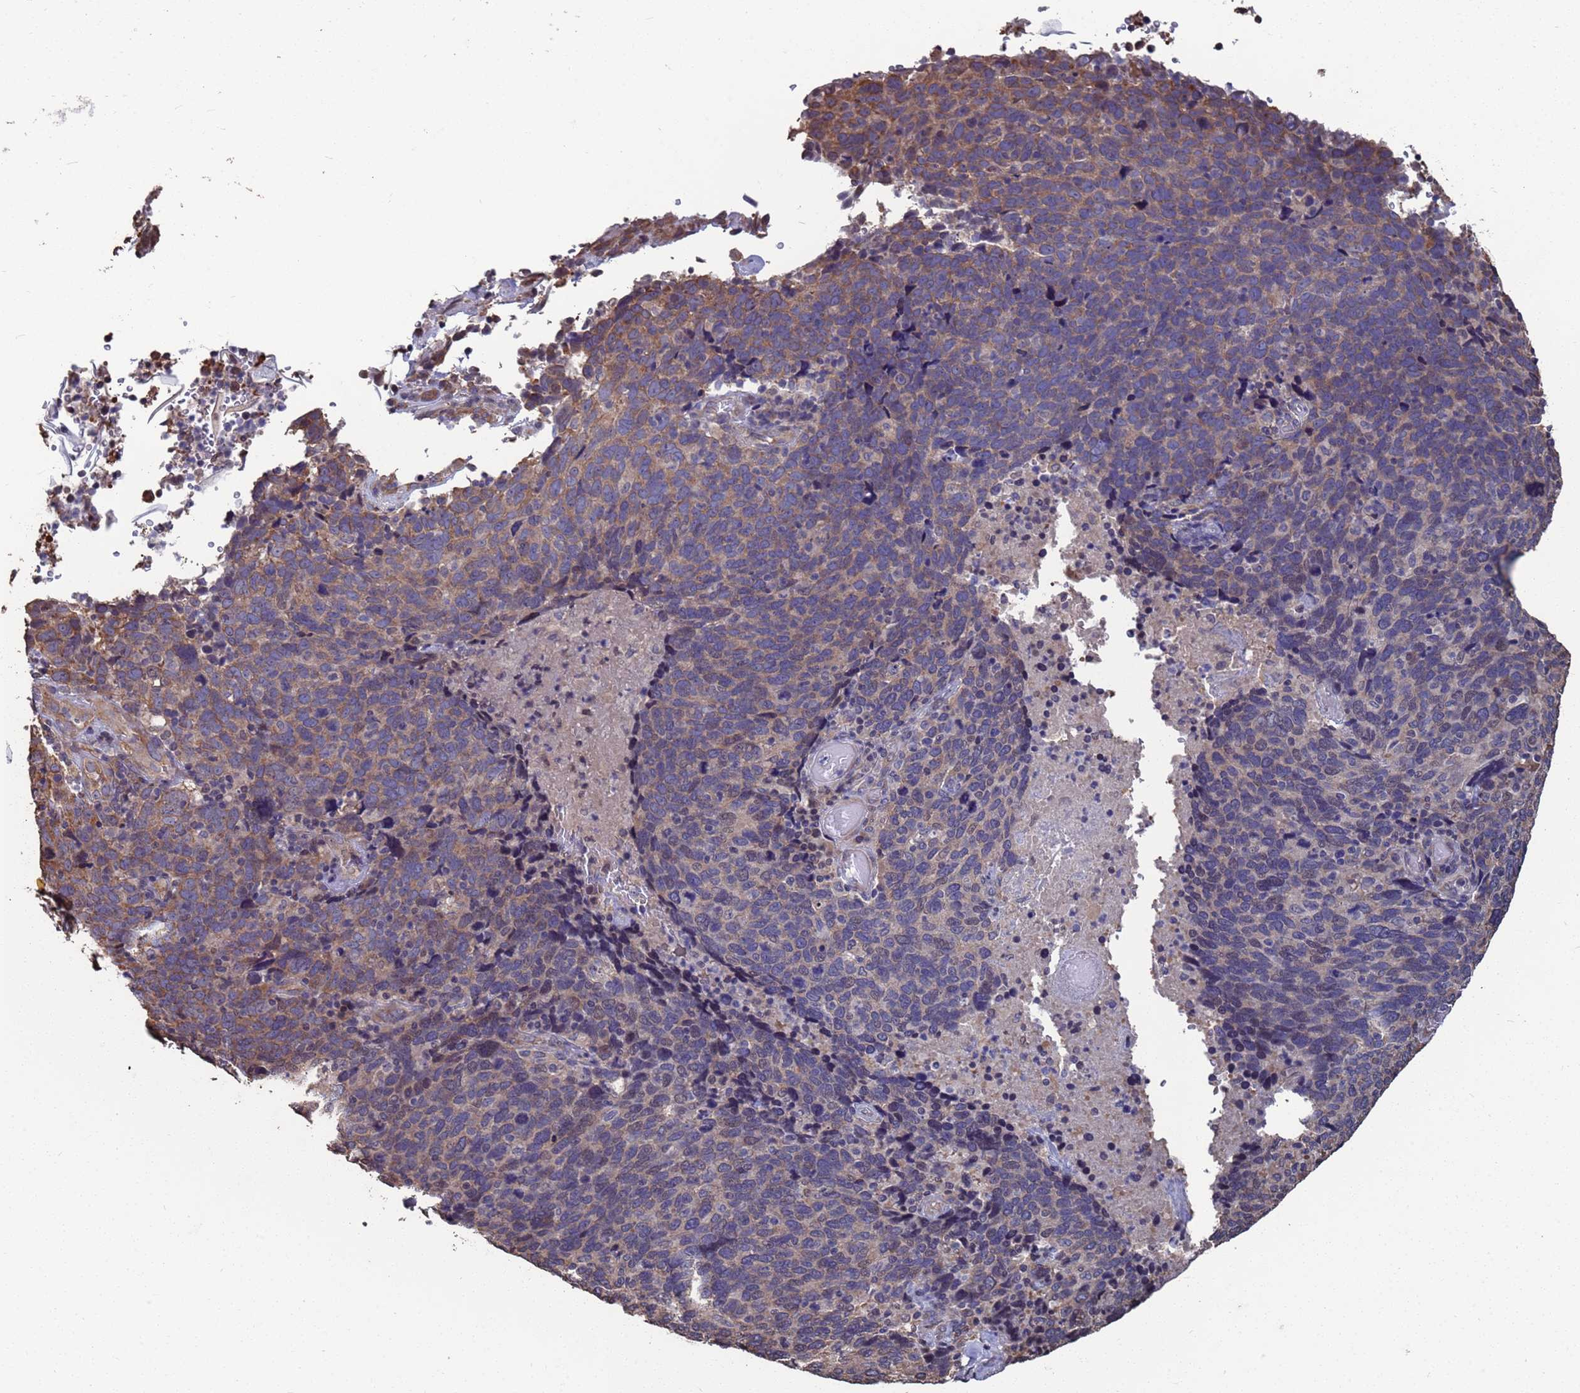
{"staining": {"intensity": "moderate", "quantity": "25%-75%", "location": "cytoplasmic/membranous"}, "tissue": "cervical cancer", "cell_type": "Tumor cells", "image_type": "cancer", "snomed": [{"axis": "morphology", "description": "Squamous cell carcinoma, NOS"}, {"axis": "topography", "description": "Cervix"}], "caption": "DAB (3,3'-diaminobenzidine) immunohistochemical staining of human cervical cancer displays moderate cytoplasmic/membranous protein expression in approximately 25%-75% of tumor cells.", "gene": "CFAP119", "patient": {"sex": "female", "age": 41}}